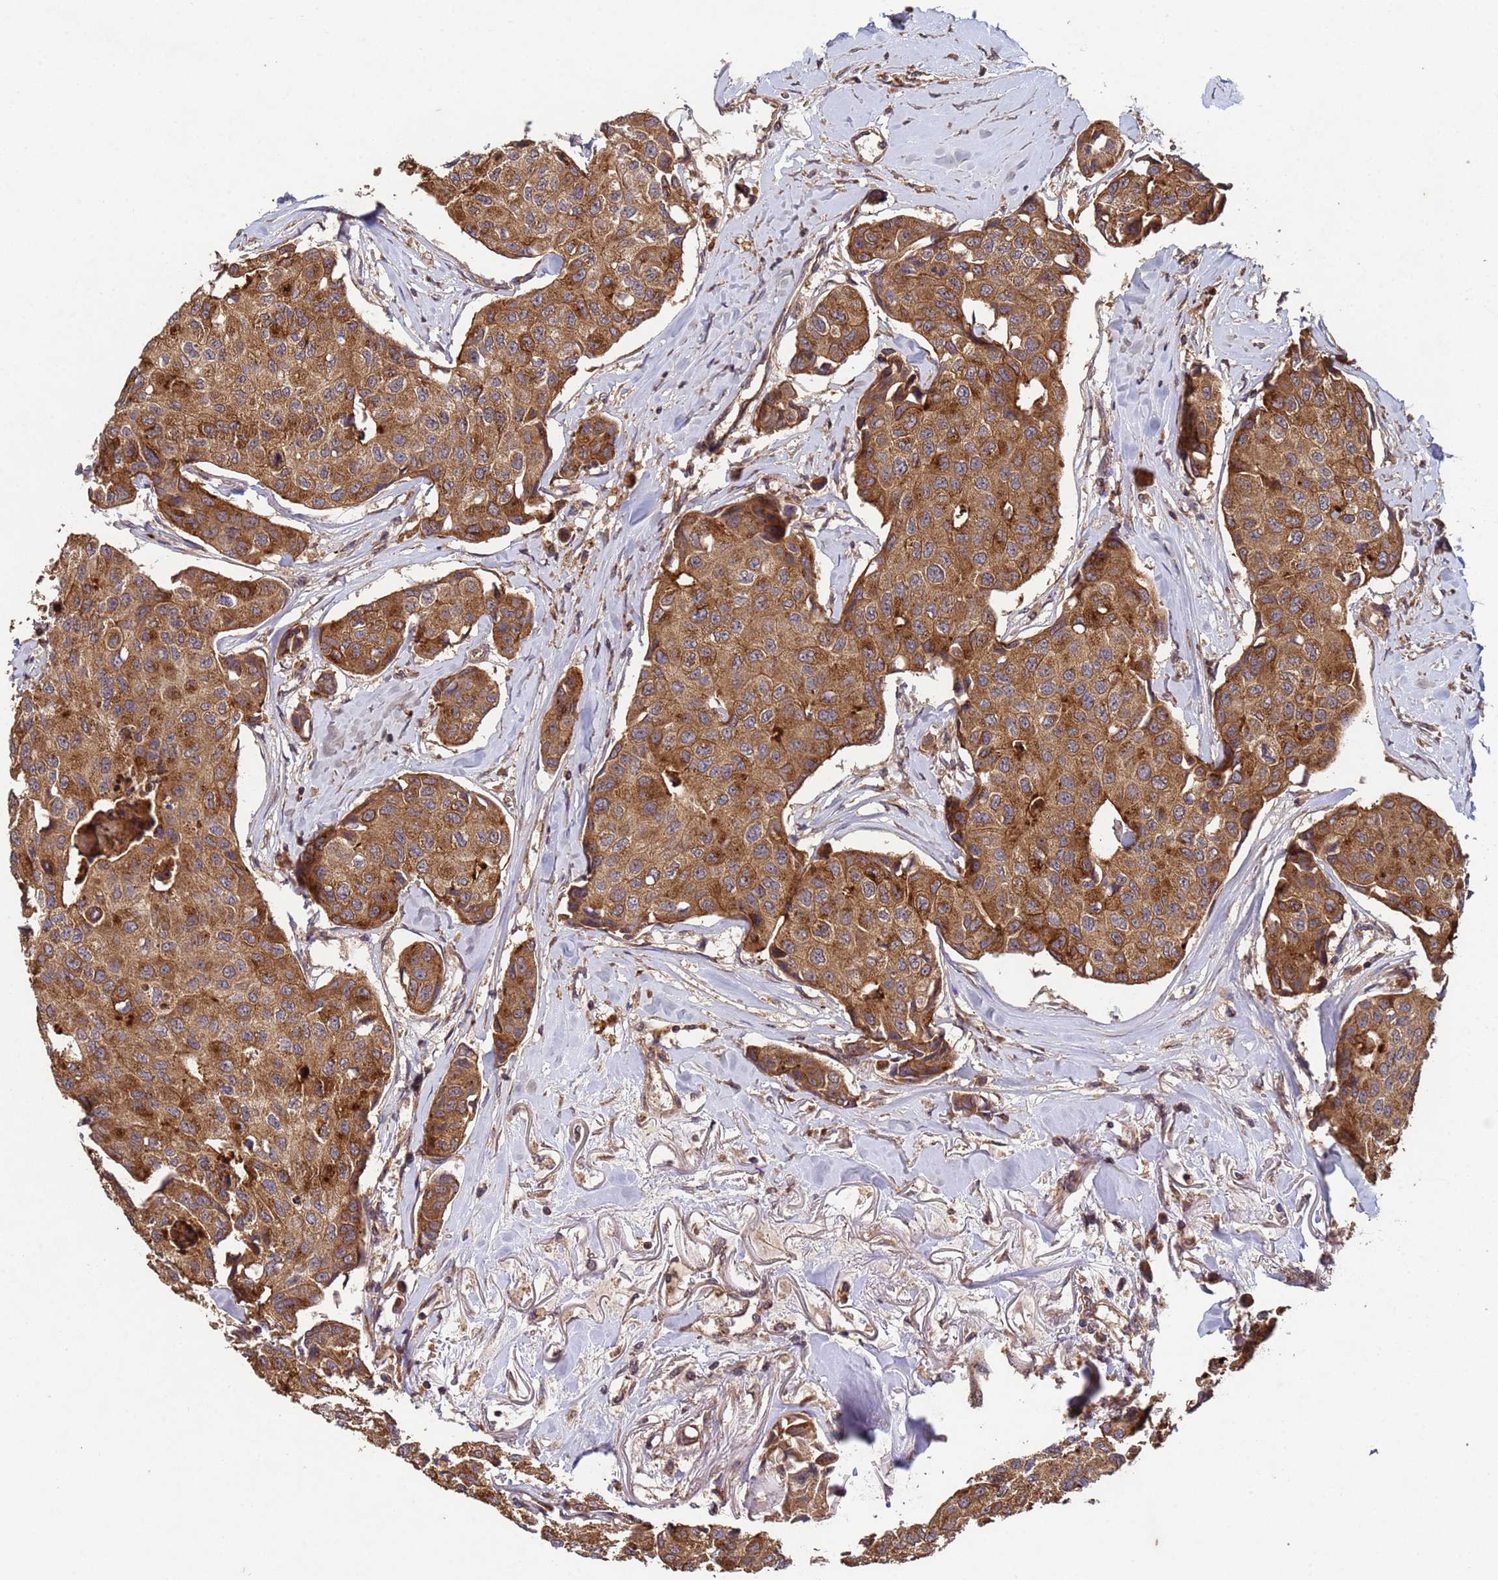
{"staining": {"intensity": "moderate", "quantity": ">75%", "location": "cytoplasmic/membranous"}, "tissue": "breast cancer", "cell_type": "Tumor cells", "image_type": "cancer", "snomed": [{"axis": "morphology", "description": "Duct carcinoma"}, {"axis": "topography", "description": "Breast"}], "caption": "Immunohistochemistry histopathology image of breast intraductal carcinoma stained for a protein (brown), which displays medium levels of moderate cytoplasmic/membranous positivity in about >75% of tumor cells.", "gene": "FASTKD1", "patient": {"sex": "female", "age": 80}}